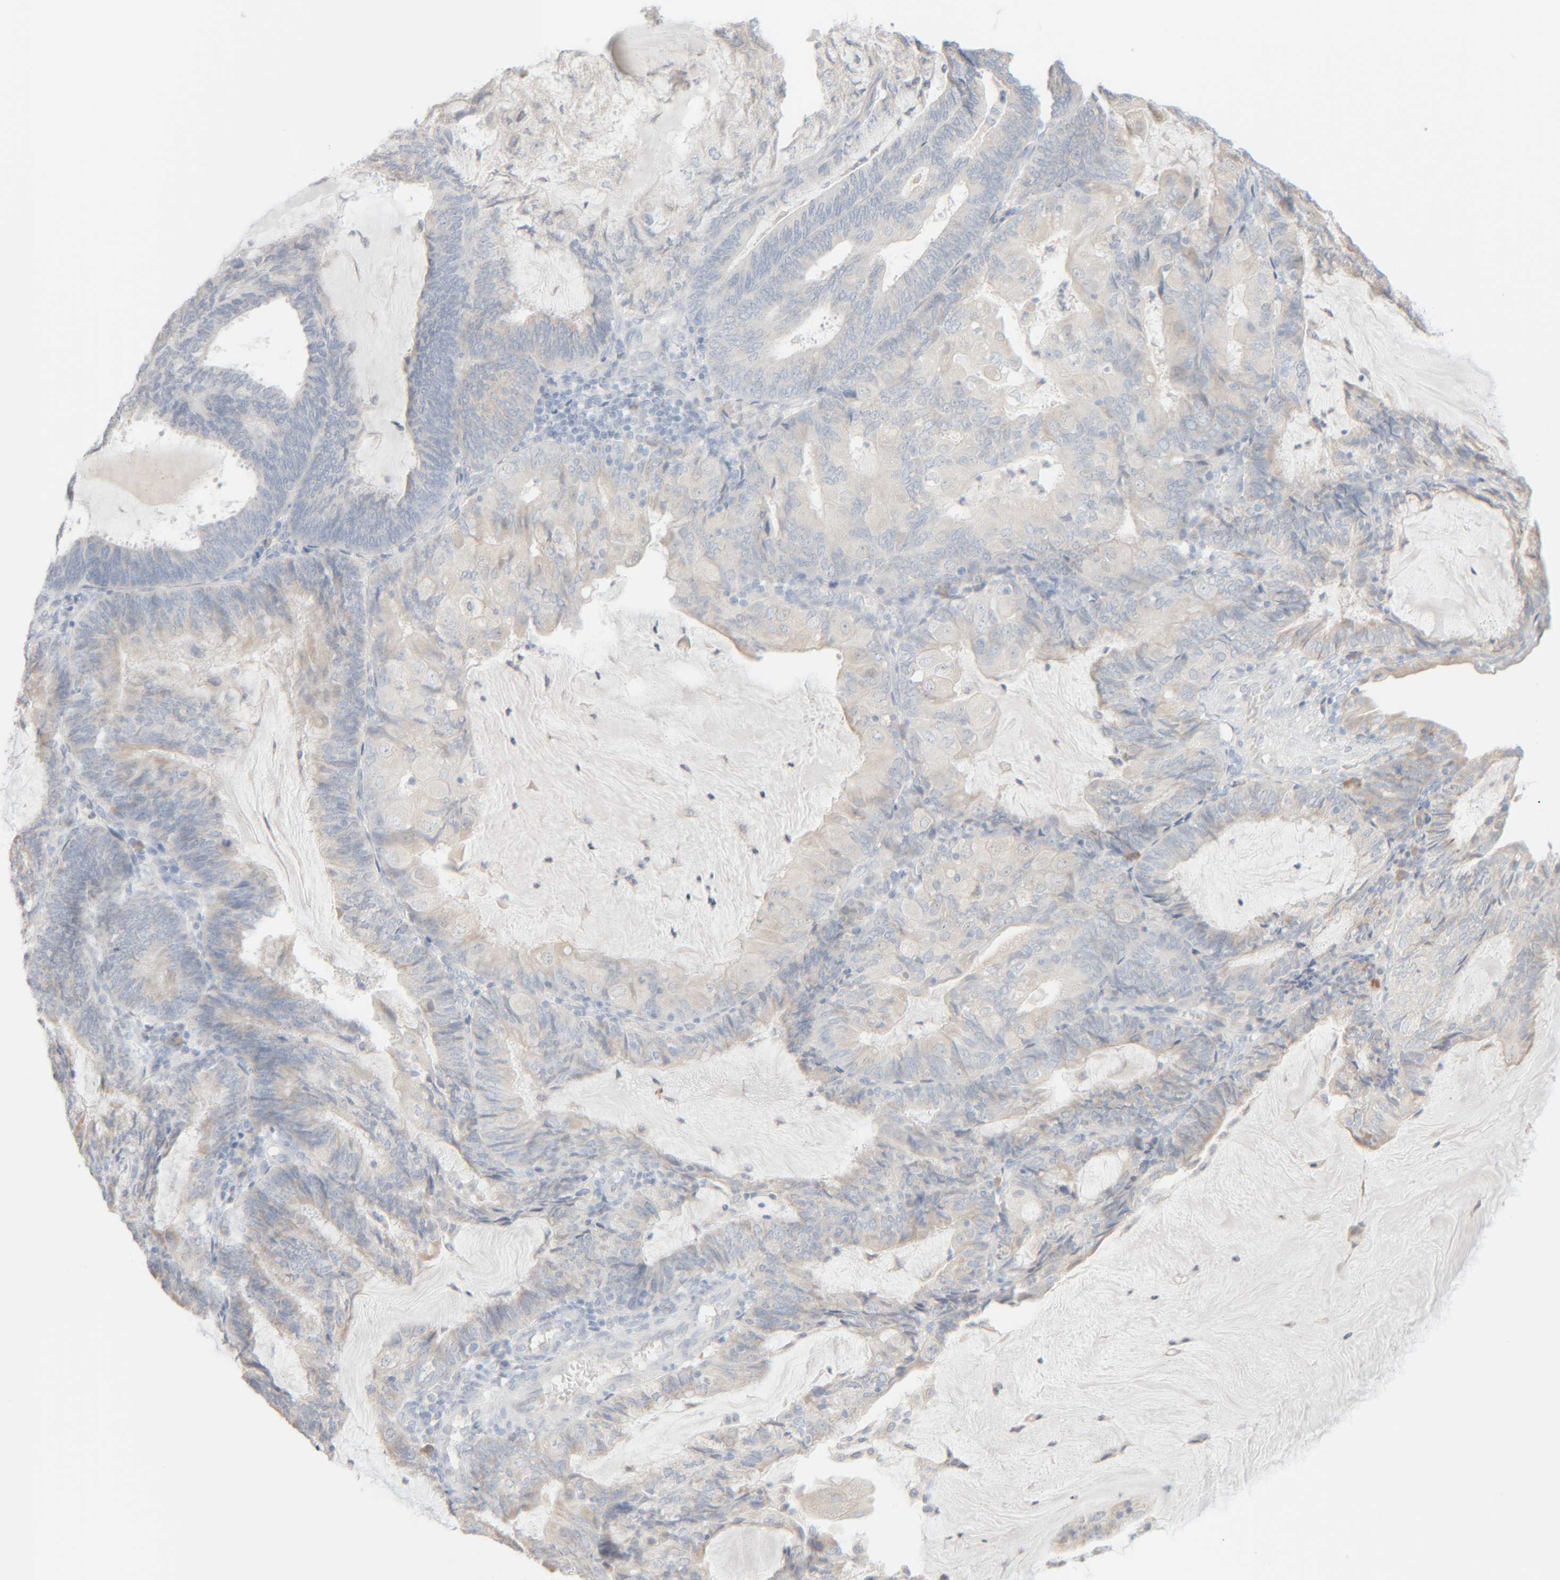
{"staining": {"intensity": "negative", "quantity": "none", "location": "none"}, "tissue": "endometrial cancer", "cell_type": "Tumor cells", "image_type": "cancer", "snomed": [{"axis": "morphology", "description": "Adenocarcinoma, NOS"}, {"axis": "topography", "description": "Endometrium"}], "caption": "High magnification brightfield microscopy of endometrial cancer (adenocarcinoma) stained with DAB (3,3'-diaminobenzidine) (brown) and counterstained with hematoxylin (blue): tumor cells show no significant staining.", "gene": "RIDA", "patient": {"sex": "female", "age": 81}}